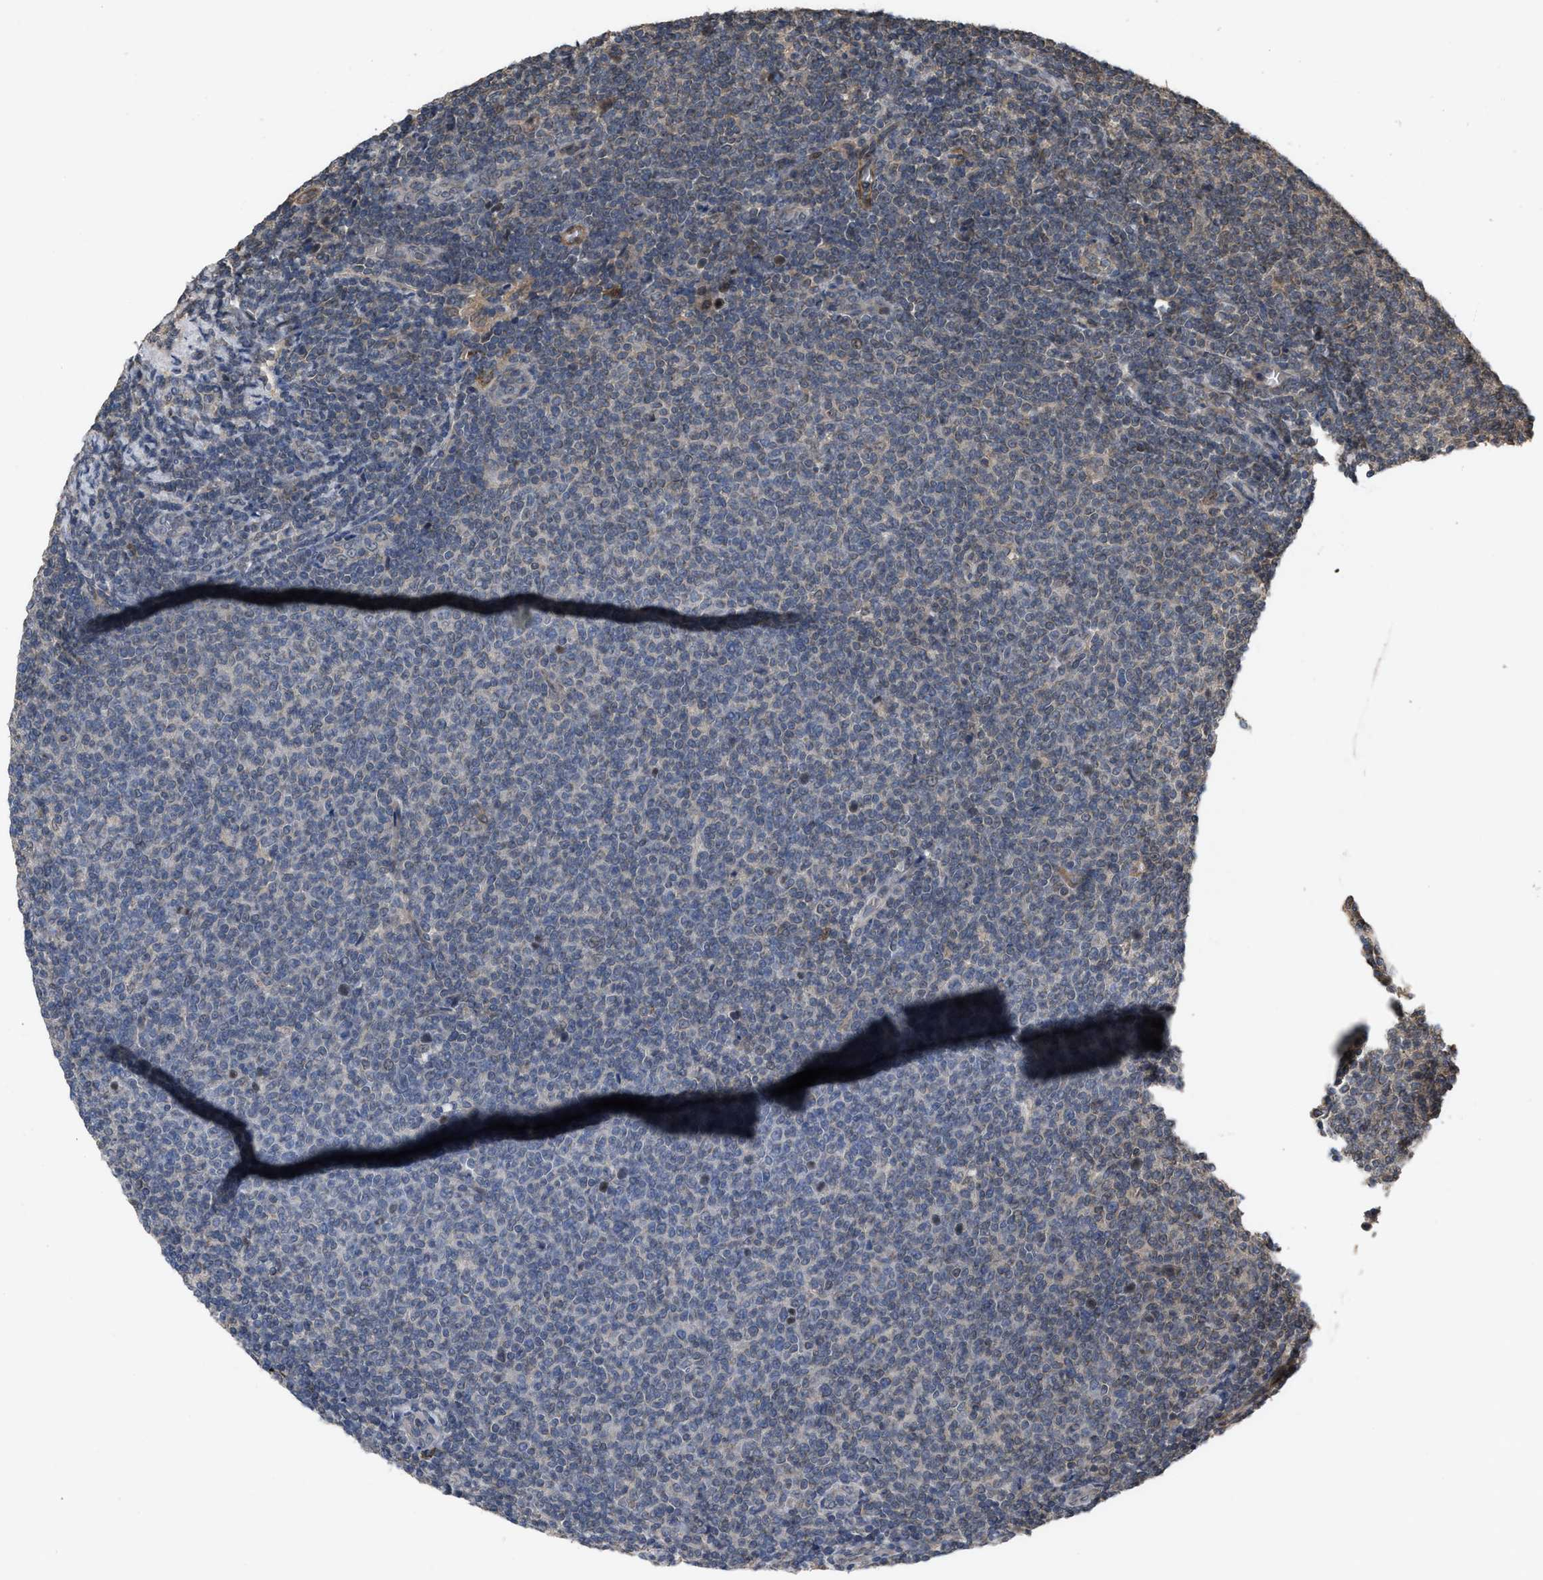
{"staining": {"intensity": "negative", "quantity": "none", "location": "none"}, "tissue": "lymphoma", "cell_type": "Tumor cells", "image_type": "cancer", "snomed": [{"axis": "morphology", "description": "Malignant lymphoma, non-Hodgkin's type, Low grade"}, {"axis": "topography", "description": "Lymph node"}], "caption": "This is an IHC photomicrograph of lymphoma. There is no staining in tumor cells.", "gene": "UTRN", "patient": {"sex": "male", "age": 66}}